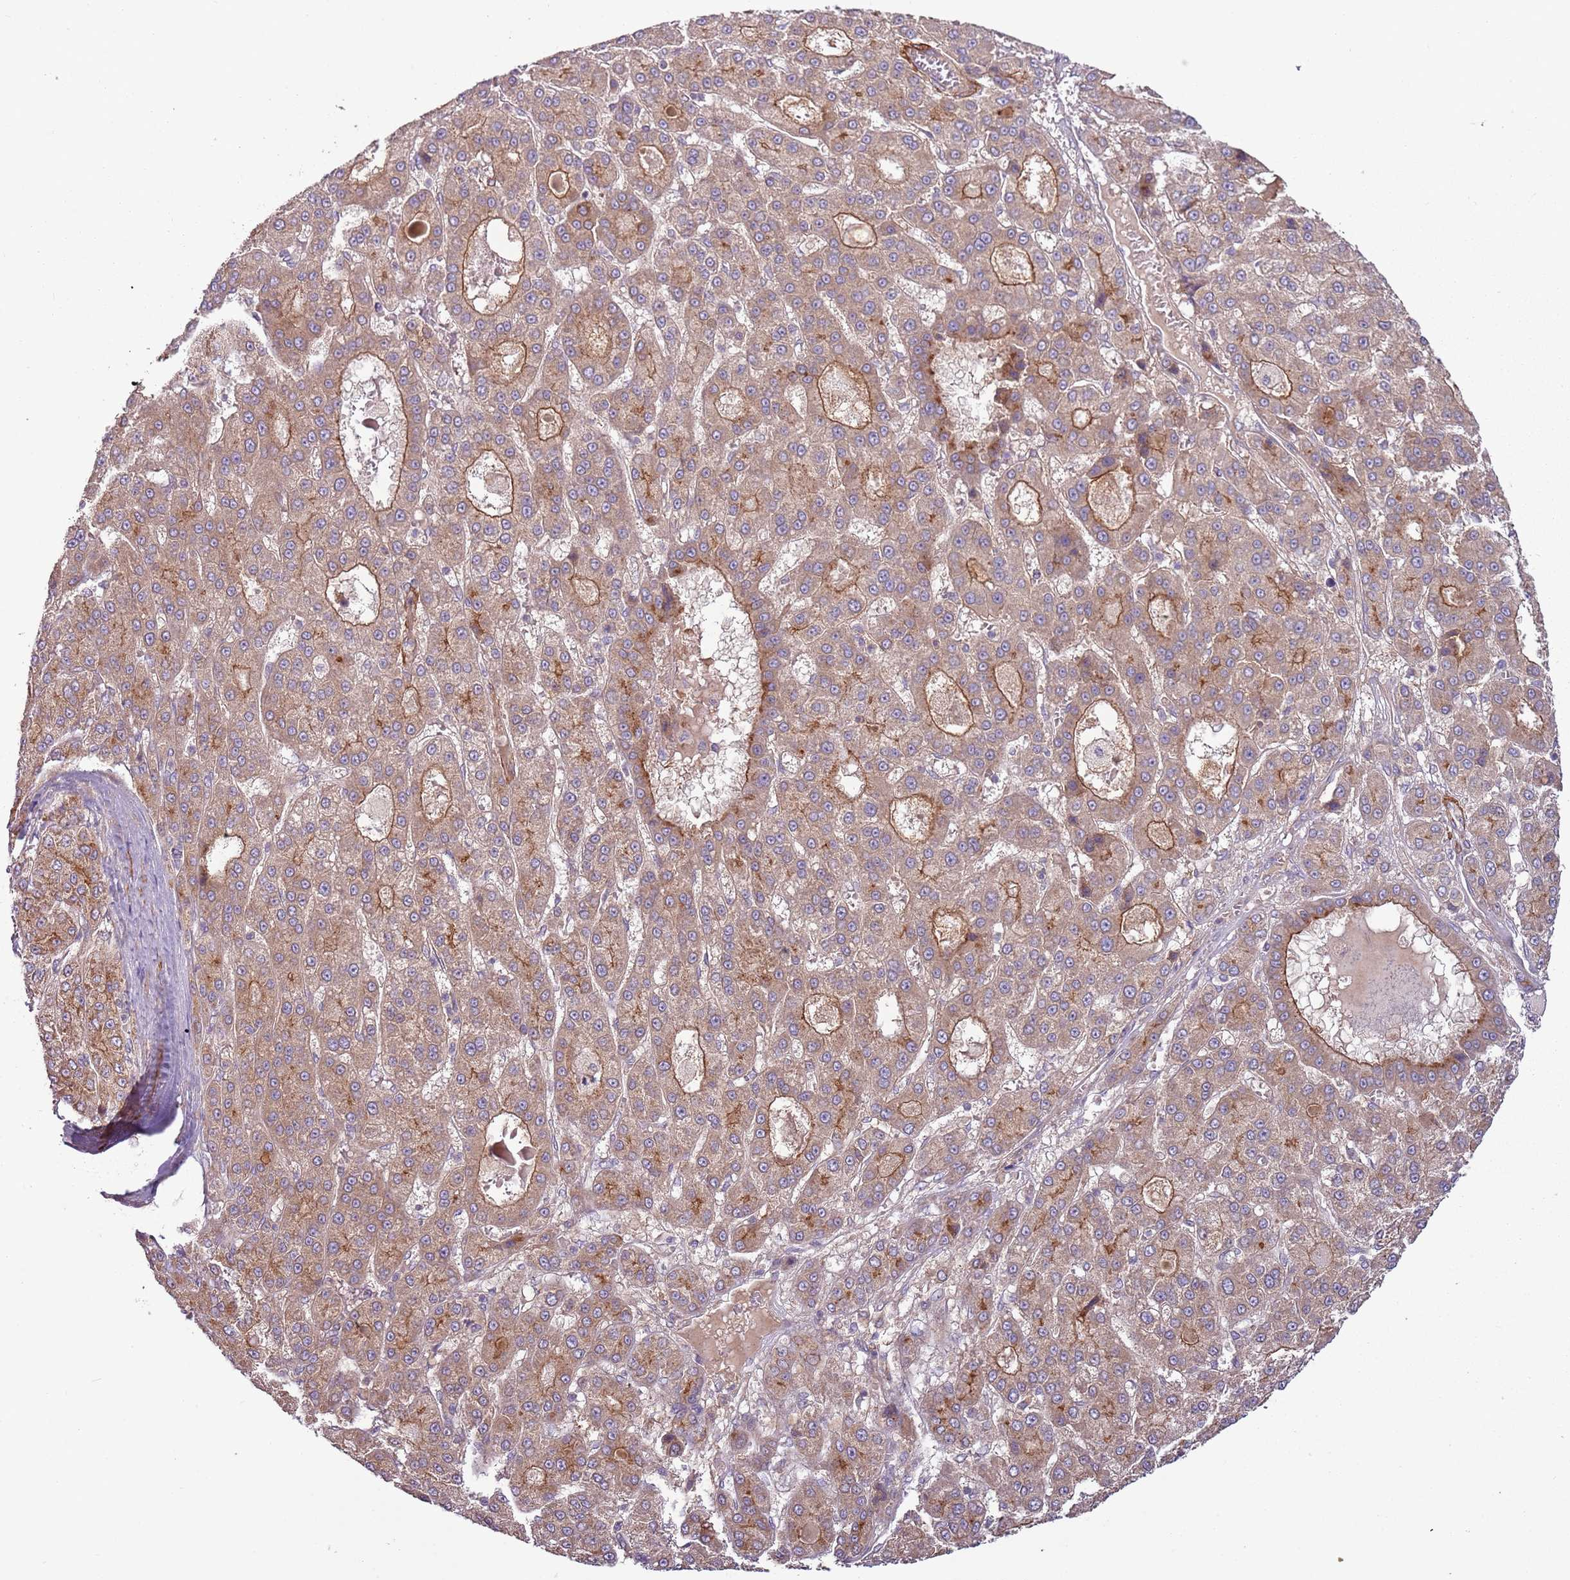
{"staining": {"intensity": "moderate", "quantity": "25%-75%", "location": "cytoplasmic/membranous"}, "tissue": "liver cancer", "cell_type": "Tumor cells", "image_type": "cancer", "snomed": [{"axis": "morphology", "description": "Carcinoma, Hepatocellular, NOS"}, {"axis": "topography", "description": "Liver"}], "caption": "Liver cancer stained with a protein marker demonstrates moderate staining in tumor cells.", "gene": "RNF128", "patient": {"sex": "male", "age": 70}}